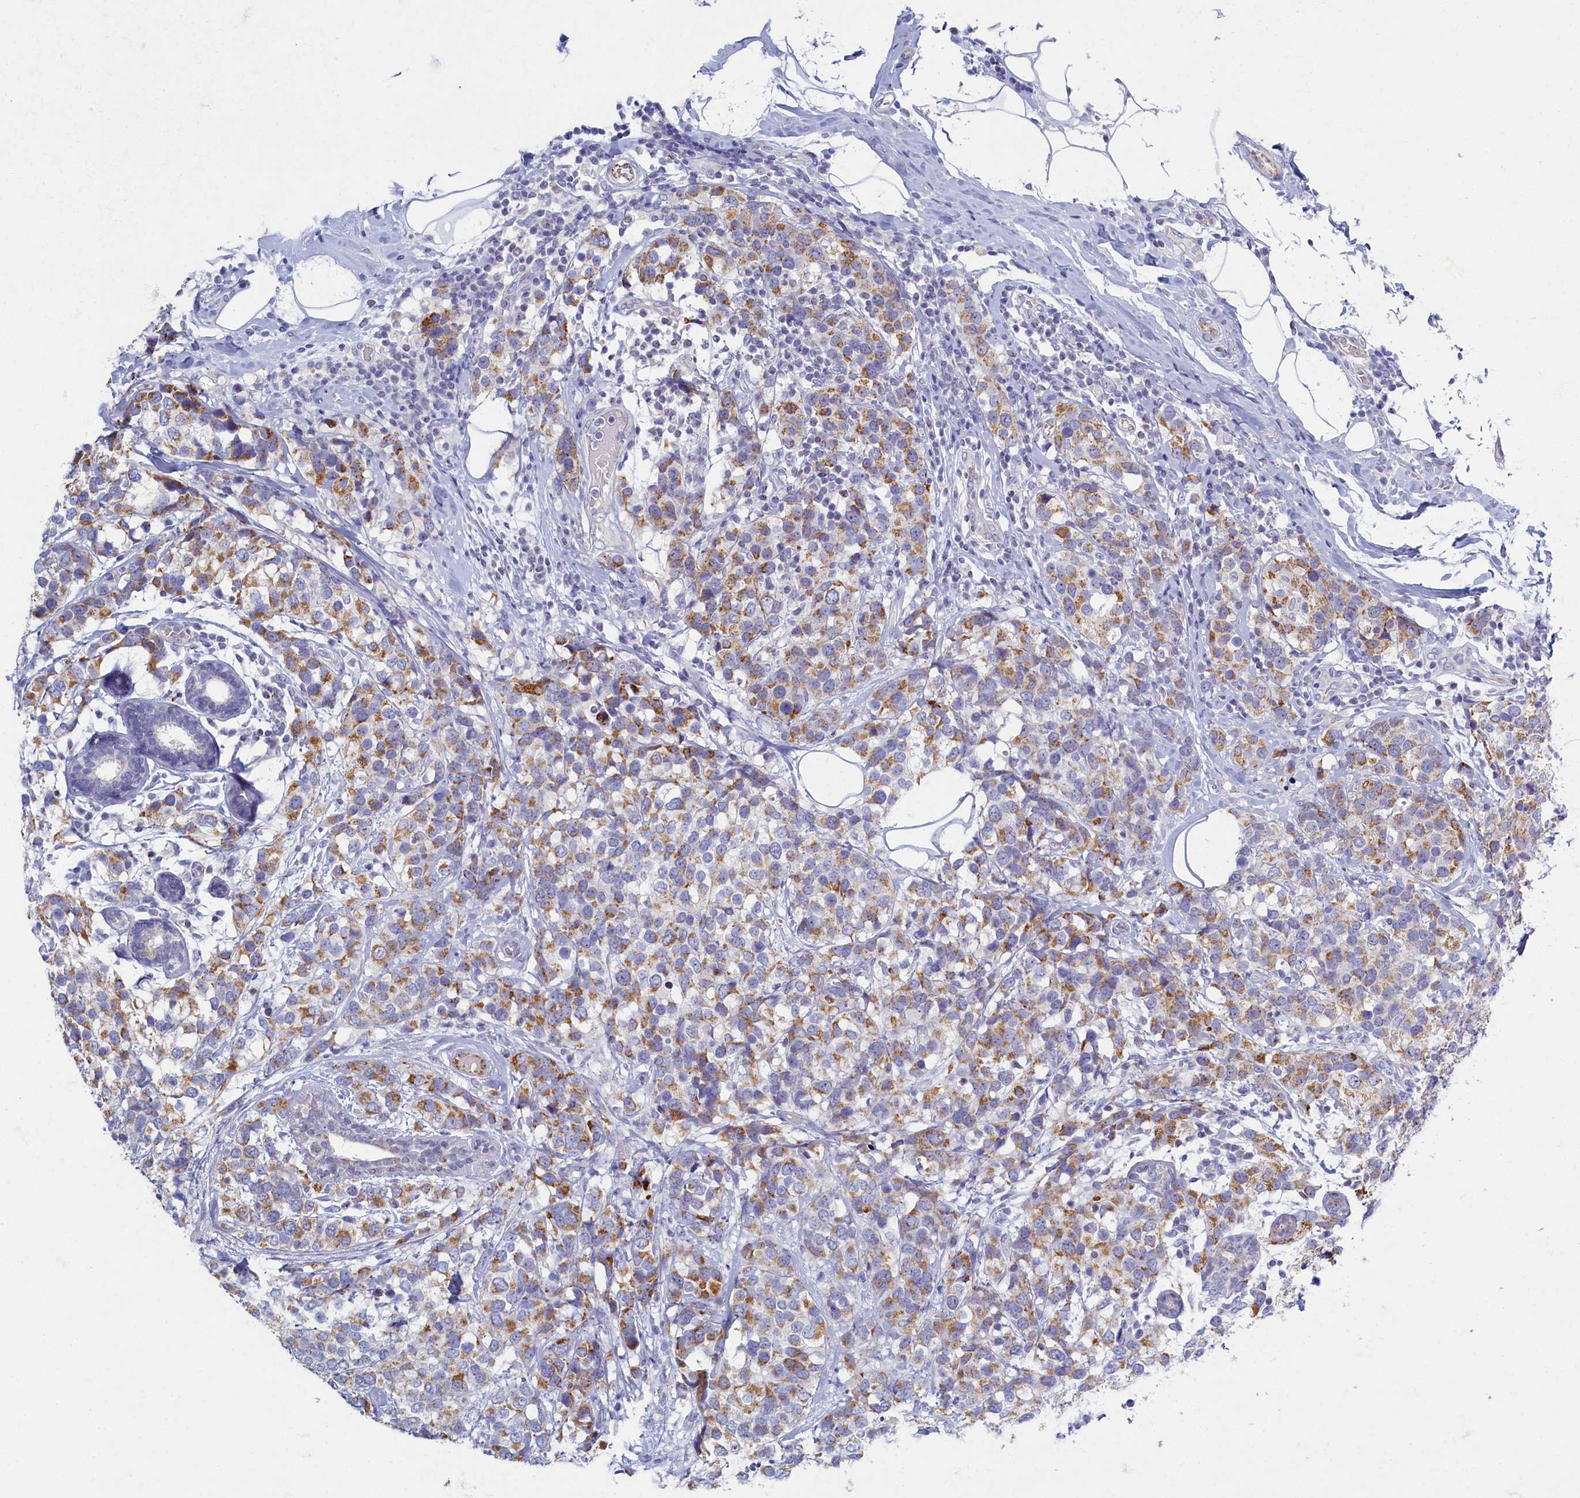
{"staining": {"intensity": "moderate", "quantity": ">75%", "location": "cytoplasmic/membranous"}, "tissue": "breast cancer", "cell_type": "Tumor cells", "image_type": "cancer", "snomed": [{"axis": "morphology", "description": "Lobular carcinoma"}, {"axis": "topography", "description": "Breast"}], "caption": "Moderate cytoplasmic/membranous positivity is appreciated in approximately >75% of tumor cells in lobular carcinoma (breast).", "gene": "OCIAD2", "patient": {"sex": "female", "age": 59}}